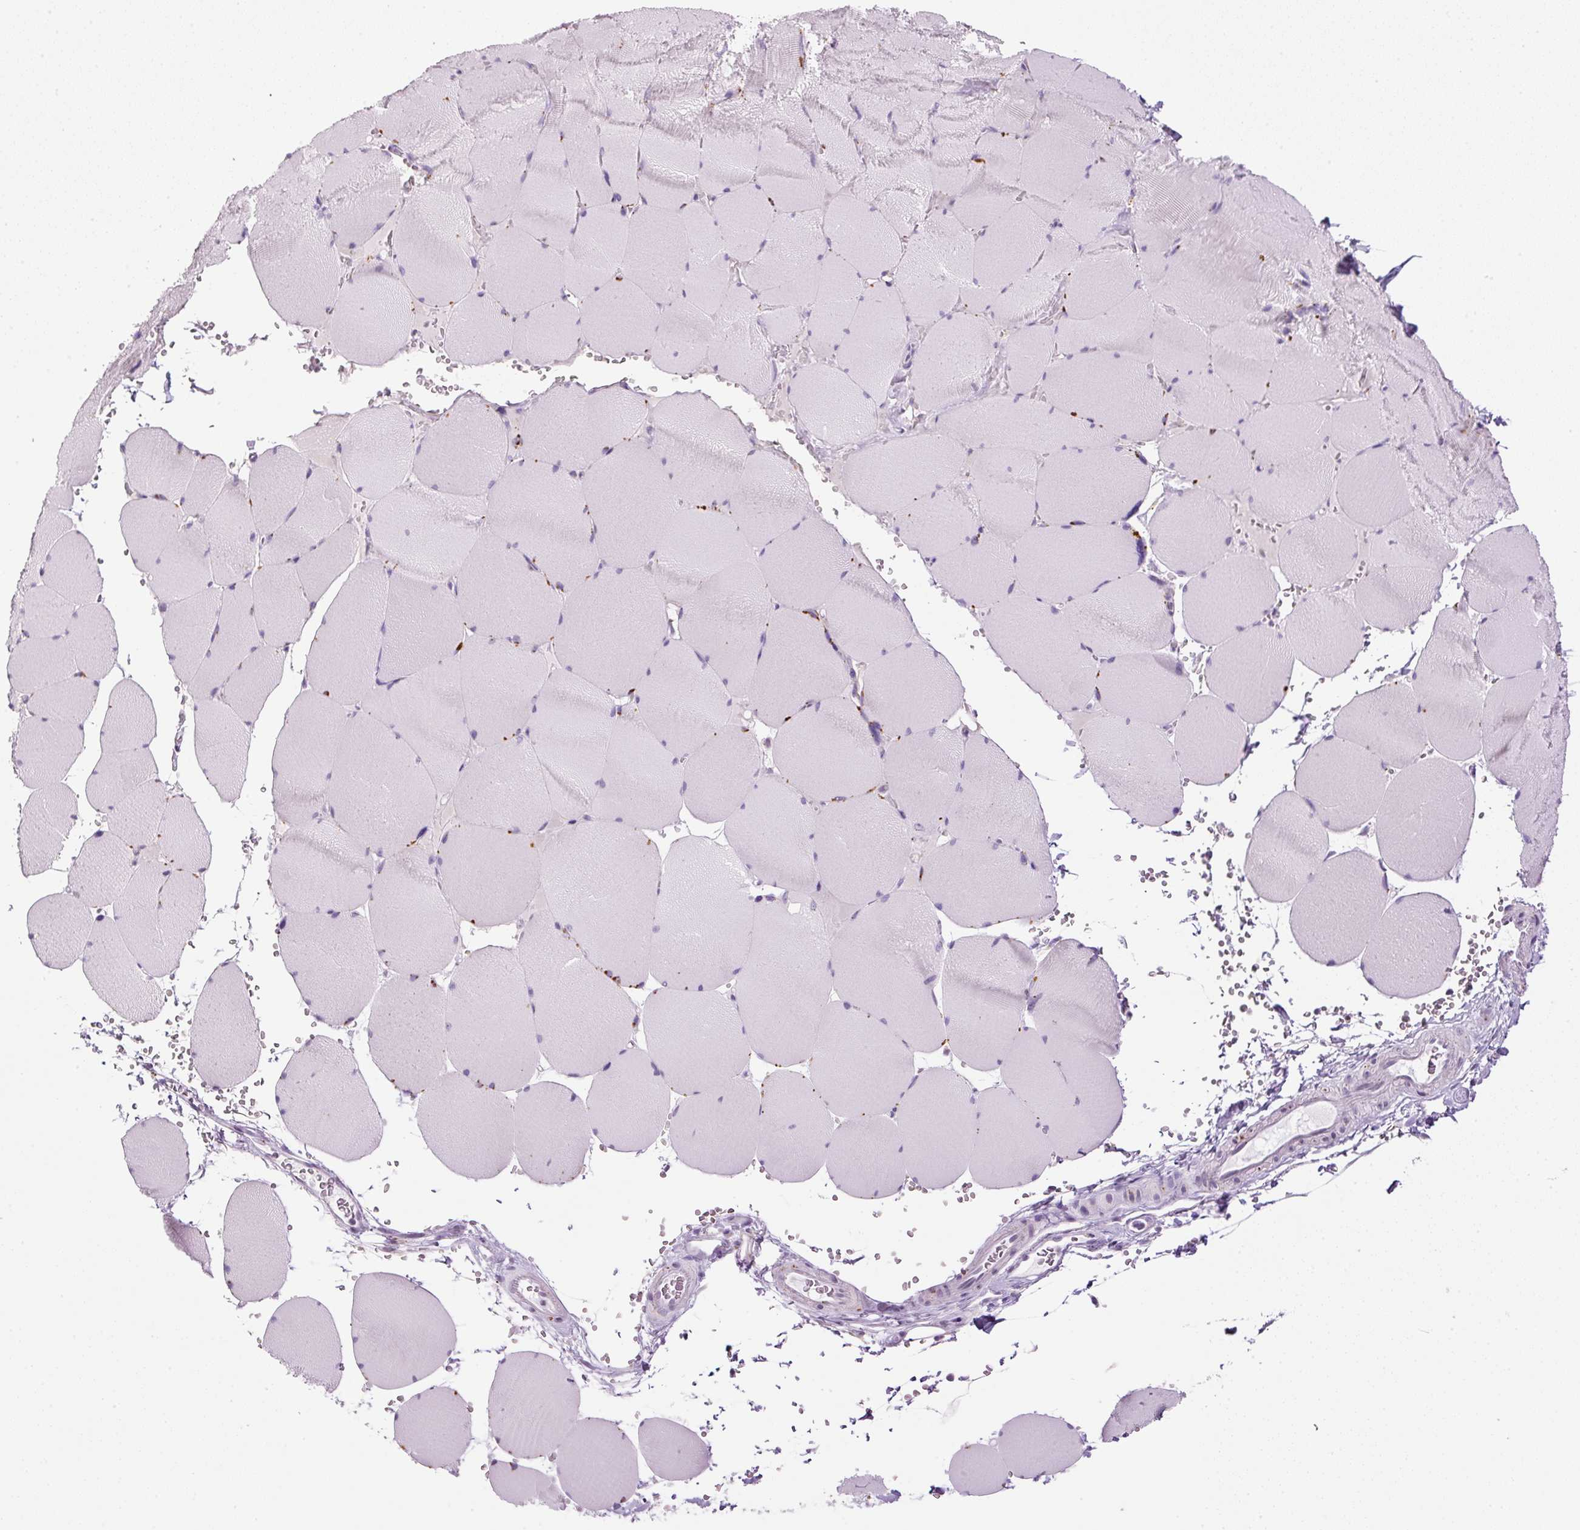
{"staining": {"intensity": "negative", "quantity": "none", "location": "none"}, "tissue": "skeletal muscle", "cell_type": "Myocytes", "image_type": "normal", "snomed": [{"axis": "morphology", "description": "Normal tissue, NOS"}, {"axis": "topography", "description": "Skeletal muscle"}, {"axis": "topography", "description": "Head-Neck"}], "caption": "High power microscopy photomicrograph of an immunohistochemistry photomicrograph of normal skeletal muscle, revealing no significant staining in myocytes.", "gene": "ZNF639", "patient": {"sex": "male", "age": 66}}